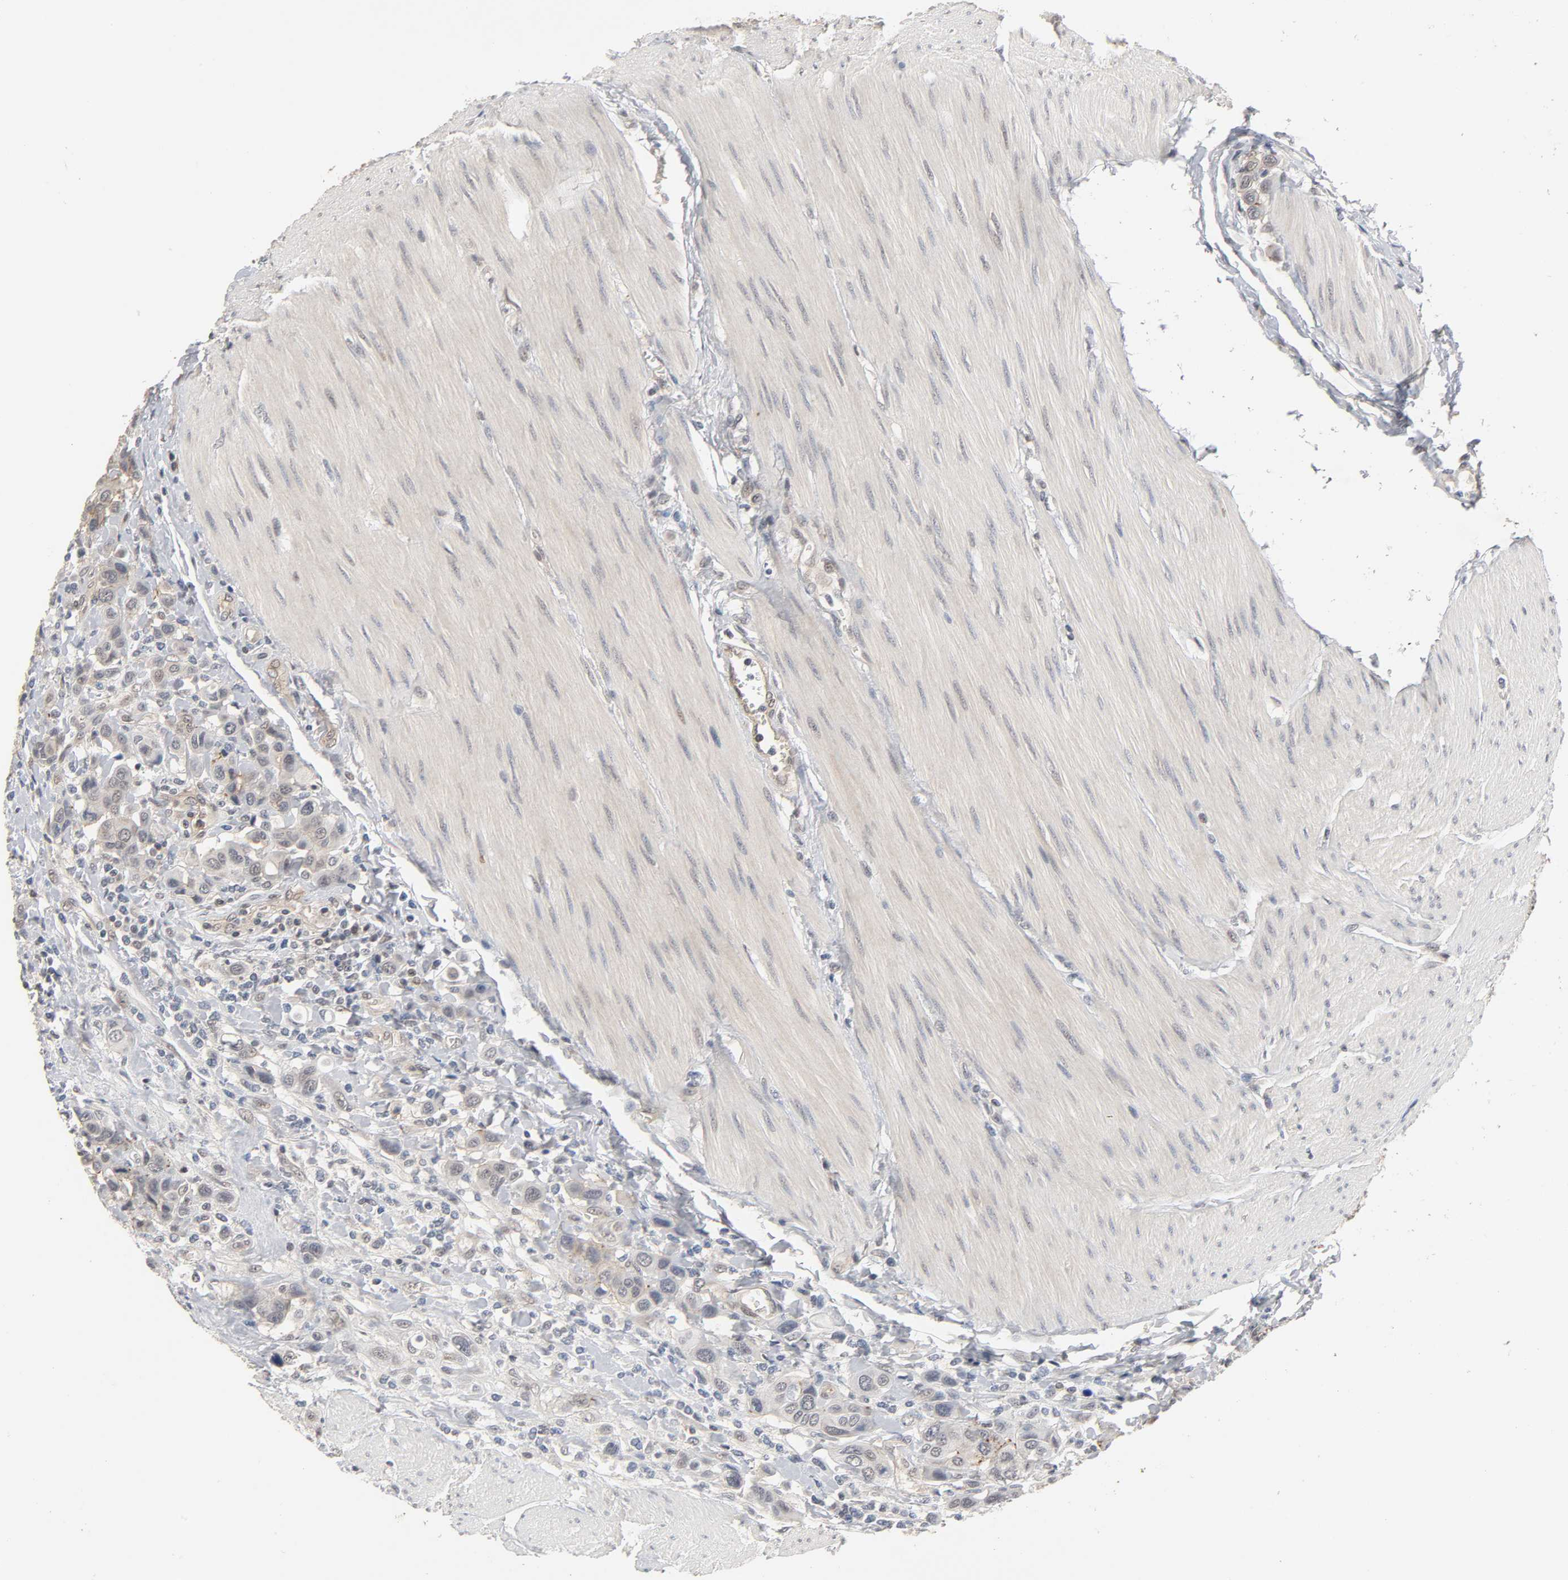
{"staining": {"intensity": "weak", "quantity": "25%-75%", "location": "cytoplasmic/membranous"}, "tissue": "urothelial cancer", "cell_type": "Tumor cells", "image_type": "cancer", "snomed": [{"axis": "morphology", "description": "Urothelial carcinoma, High grade"}, {"axis": "topography", "description": "Urinary bladder"}], "caption": "Protein expression analysis of urothelial cancer displays weak cytoplasmic/membranous positivity in approximately 25%-75% of tumor cells. (DAB IHC with brightfield microscopy, high magnification).", "gene": "HTR1E", "patient": {"sex": "male", "age": 50}}